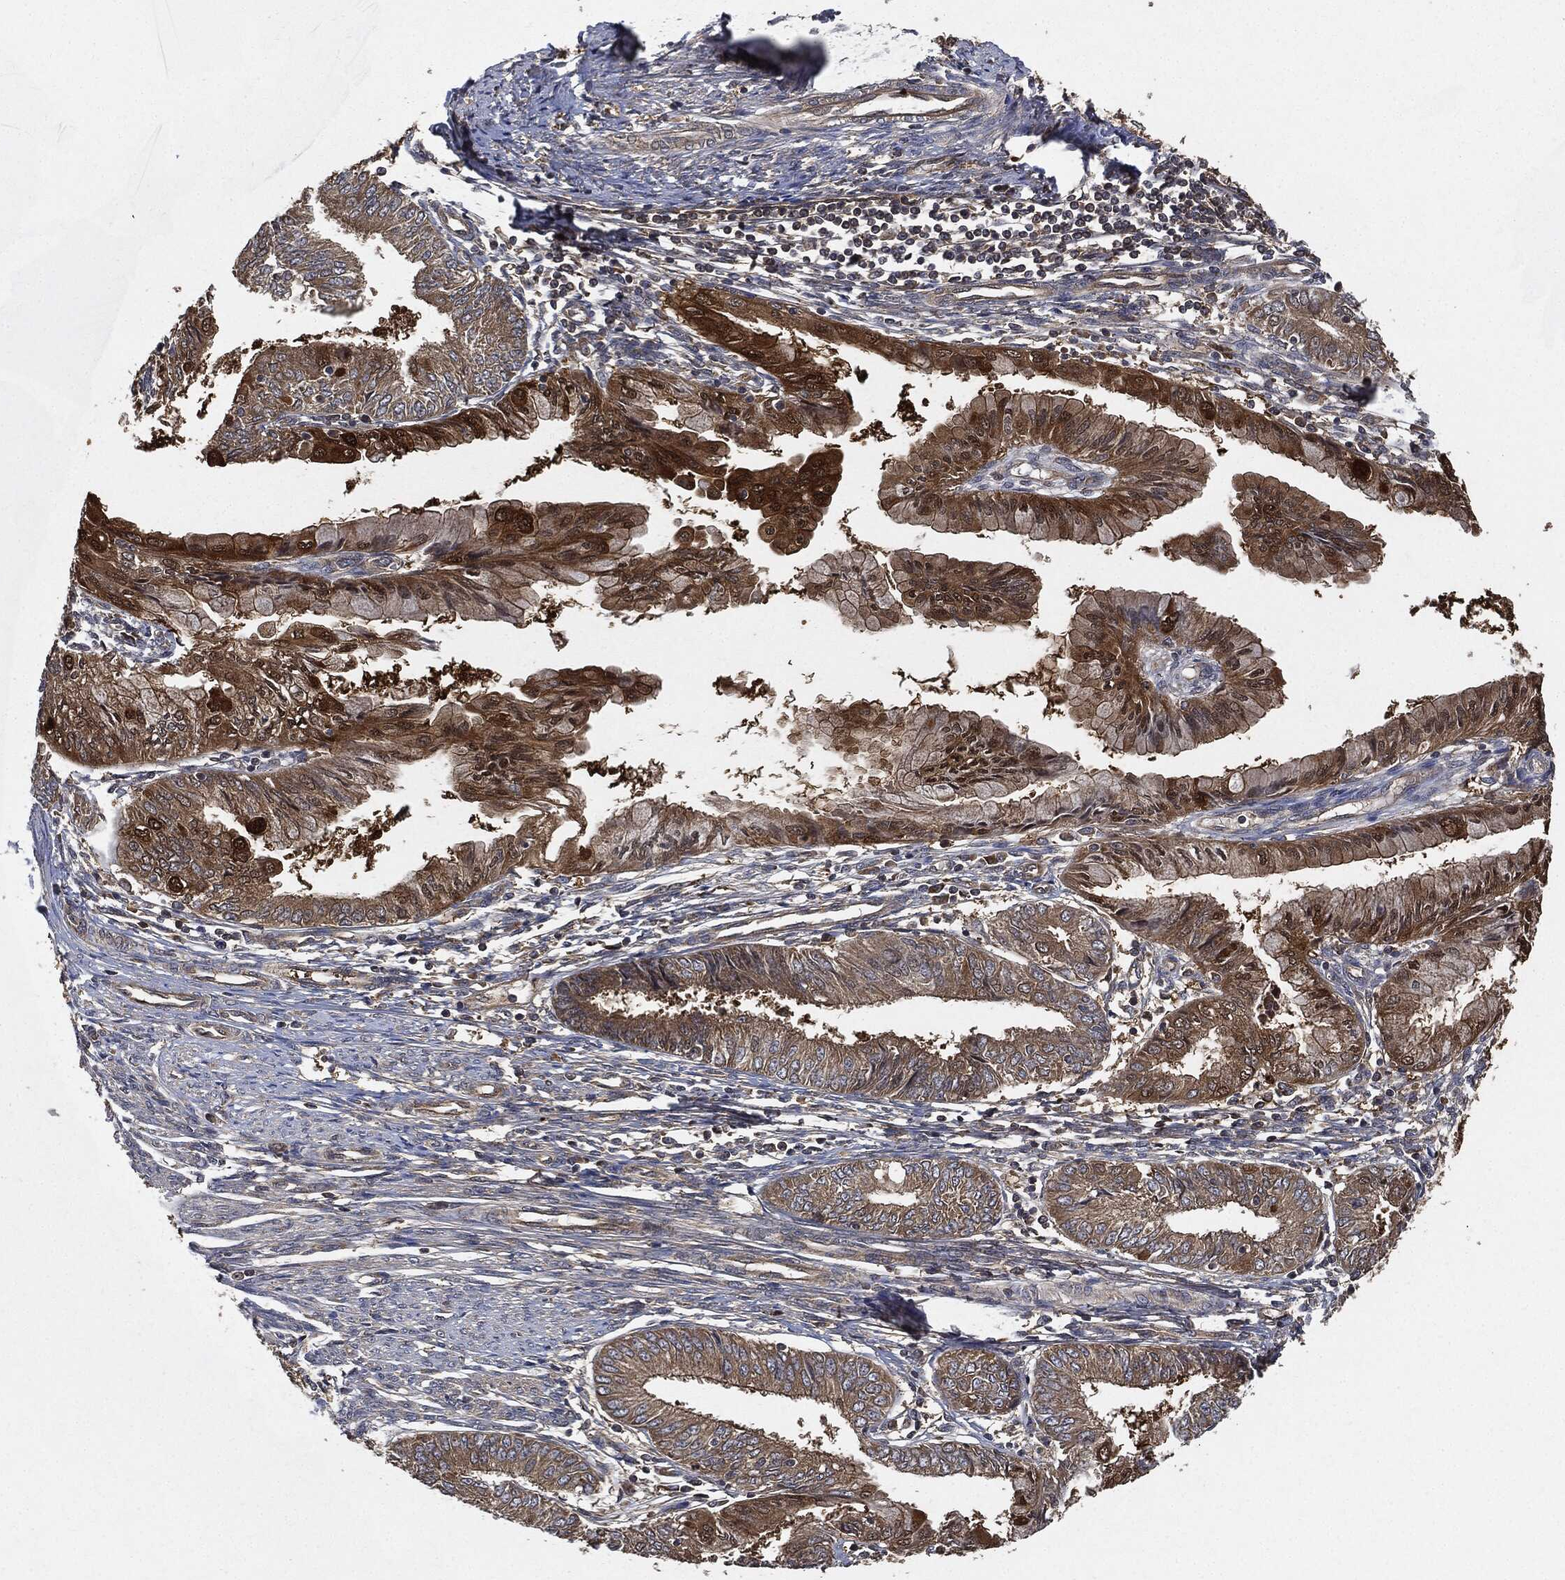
{"staining": {"intensity": "strong", "quantity": "25%-75%", "location": "cytoplasmic/membranous"}, "tissue": "endometrial cancer", "cell_type": "Tumor cells", "image_type": "cancer", "snomed": [{"axis": "morphology", "description": "Adenocarcinoma, NOS"}, {"axis": "topography", "description": "Endometrium"}], "caption": "Protein staining of endometrial cancer tissue exhibits strong cytoplasmic/membranous staining in approximately 25%-75% of tumor cells.", "gene": "BRAF", "patient": {"sex": "female", "age": 68}}